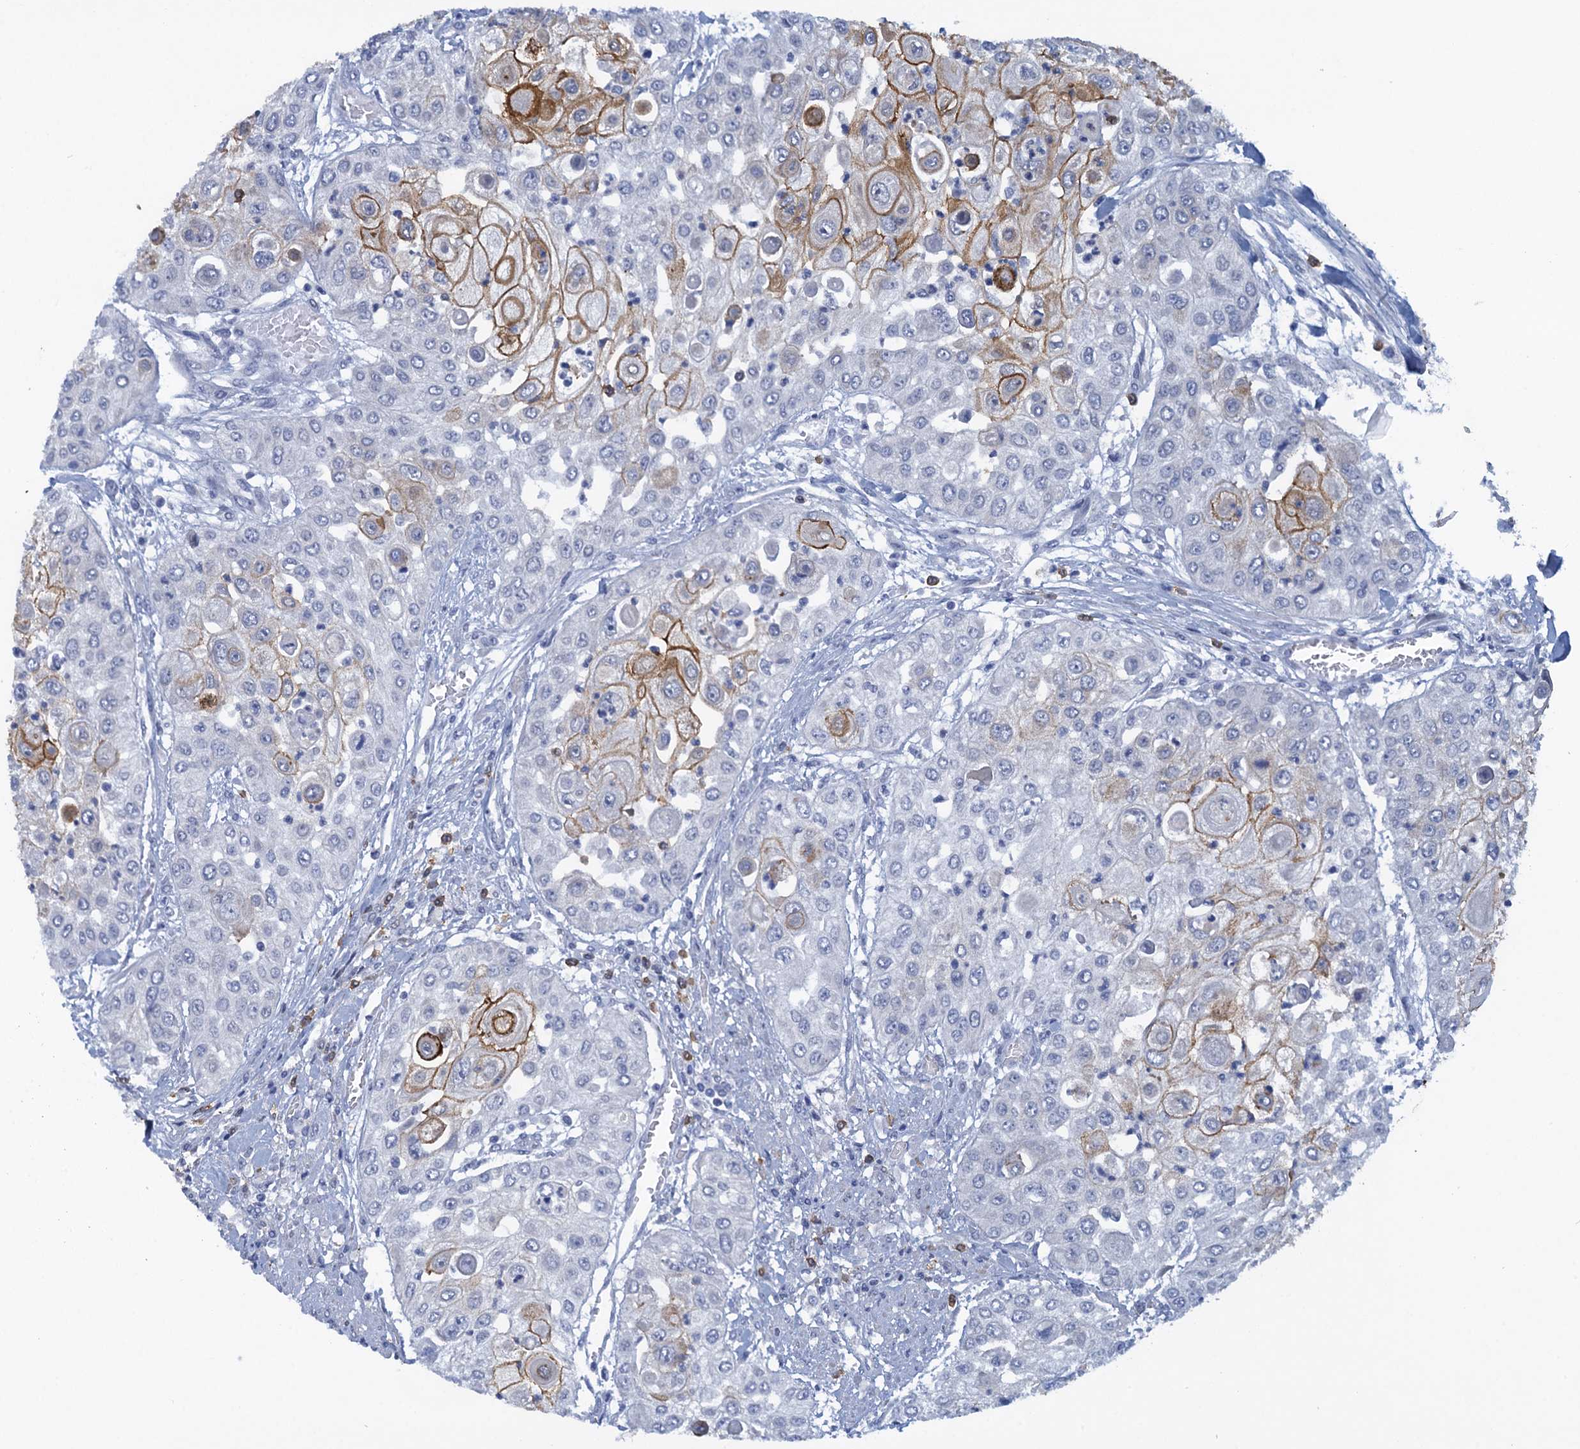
{"staining": {"intensity": "moderate", "quantity": "<25%", "location": "cytoplasmic/membranous"}, "tissue": "urothelial cancer", "cell_type": "Tumor cells", "image_type": "cancer", "snomed": [{"axis": "morphology", "description": "Urothelial carcinoma, High grade"}, {"axis": "topography", "description": "Urinary bladder"}], "caption": "Protein analysis of urothelial cancer tissue exhibits moderate cytoplasmic/membranous expression in about <25% of tumor cells. The staining is performed using DAB brown chromogen to label protein expression. The nuclei are counter-stained blue using hematoxylin.", "gene": "SCEL", "patient": {"sex": "female", "age": 79}}